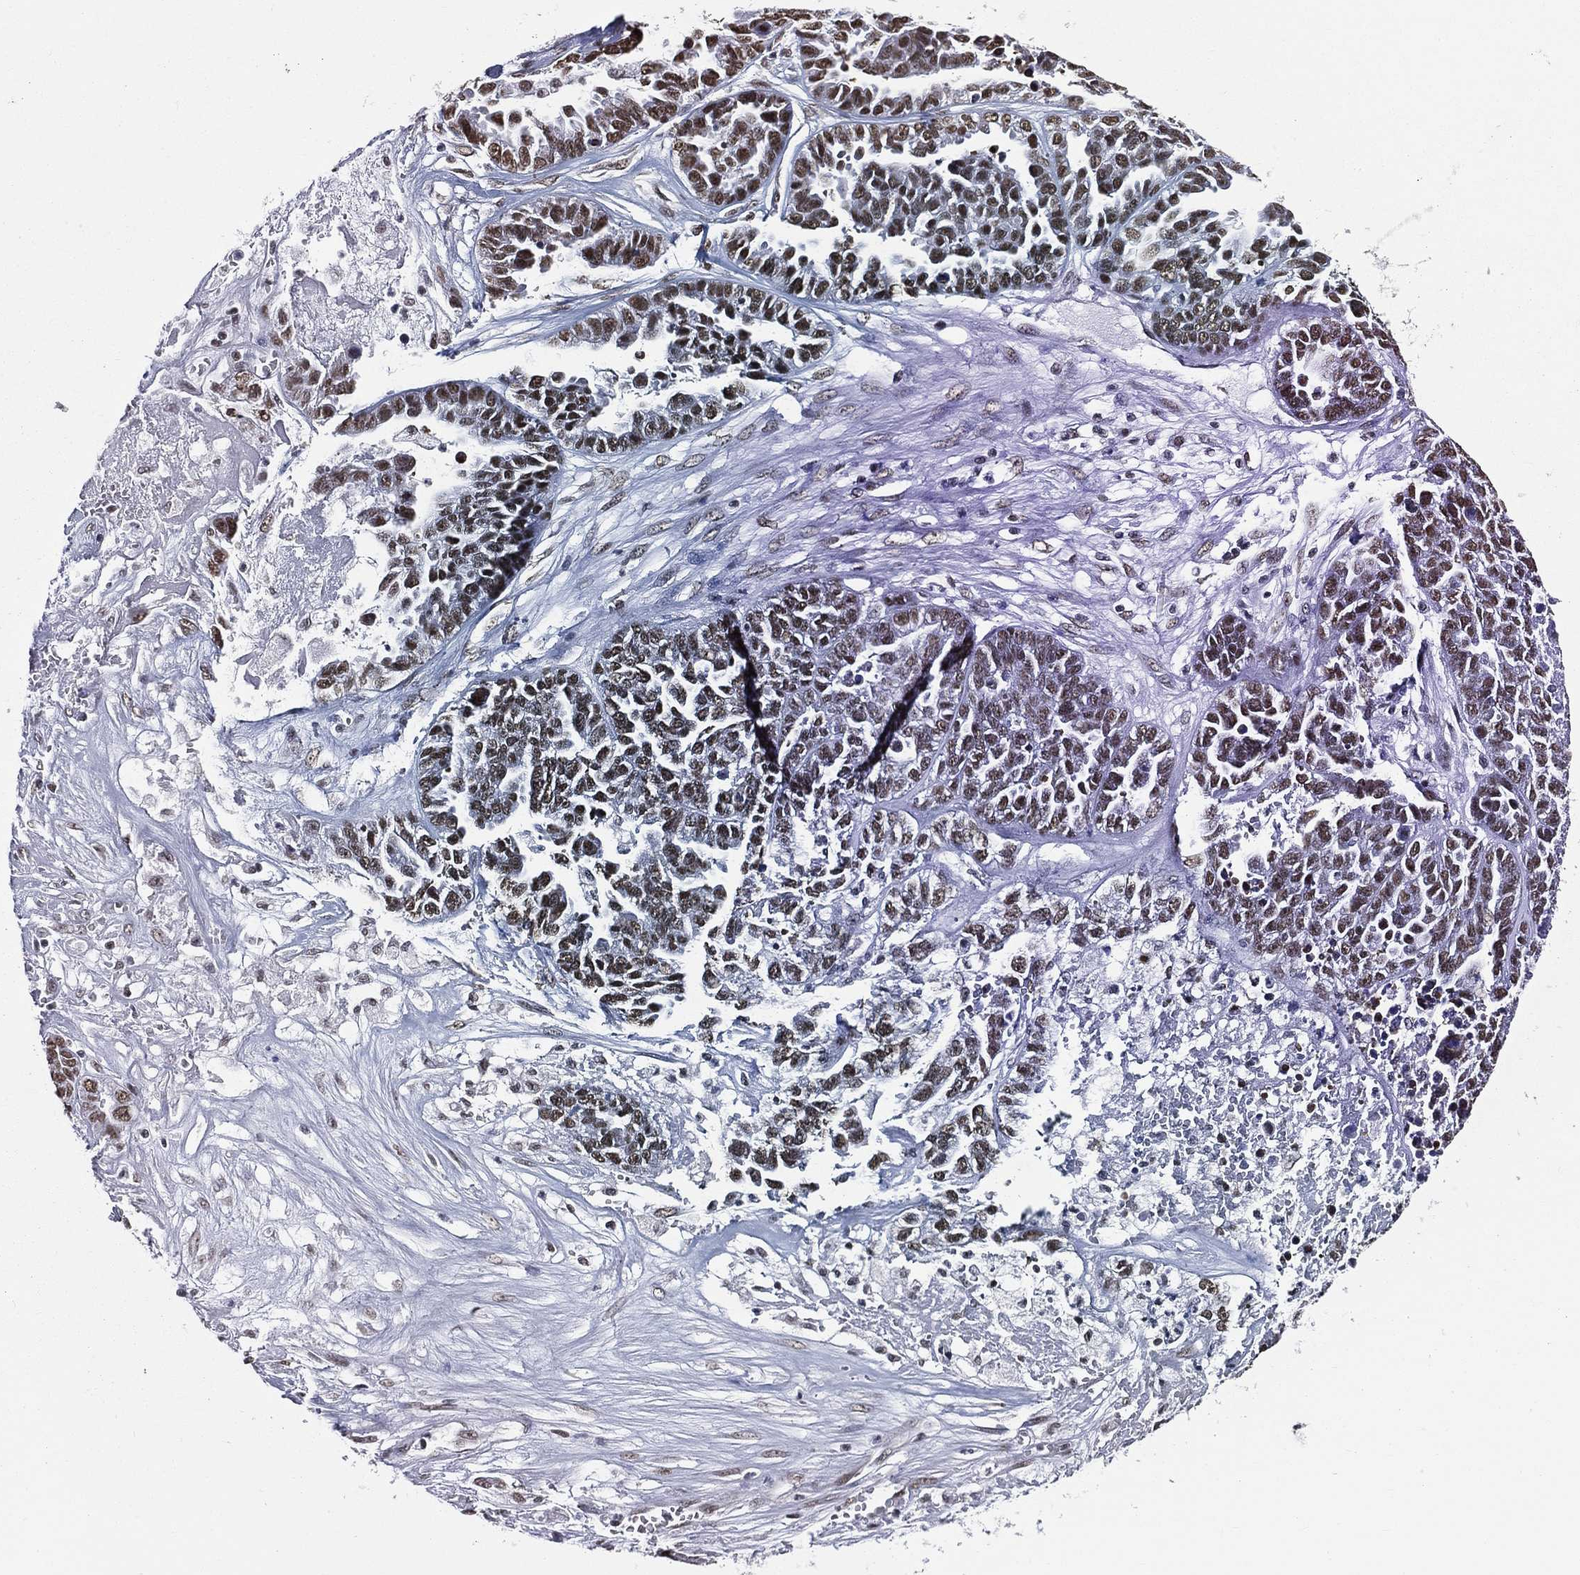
{"staining": {"intensity": "moderate", "quantity": "25%-75%", "location": "nuclear"}, "tissue": "ovarian cancer", "cell_type": "Tumor cells", "image_type": "cancer", "snomed": [{"axis": "morphology", "description": "Cystadenocarcinoma, serous, NOS"}, {"axis": "topography", "description": "Ovary"}], "caption": "Immunohistochemistry photomicrograph of human ovarian cancer (serous cystadenocarcinoma) stained for a protein (brown), which reveals medium levels of moderate nuclear positivity in about 25%-75% of tumor cells.", "gene": "ZNF7", "patient": {"sex": "female", "age": 87}}